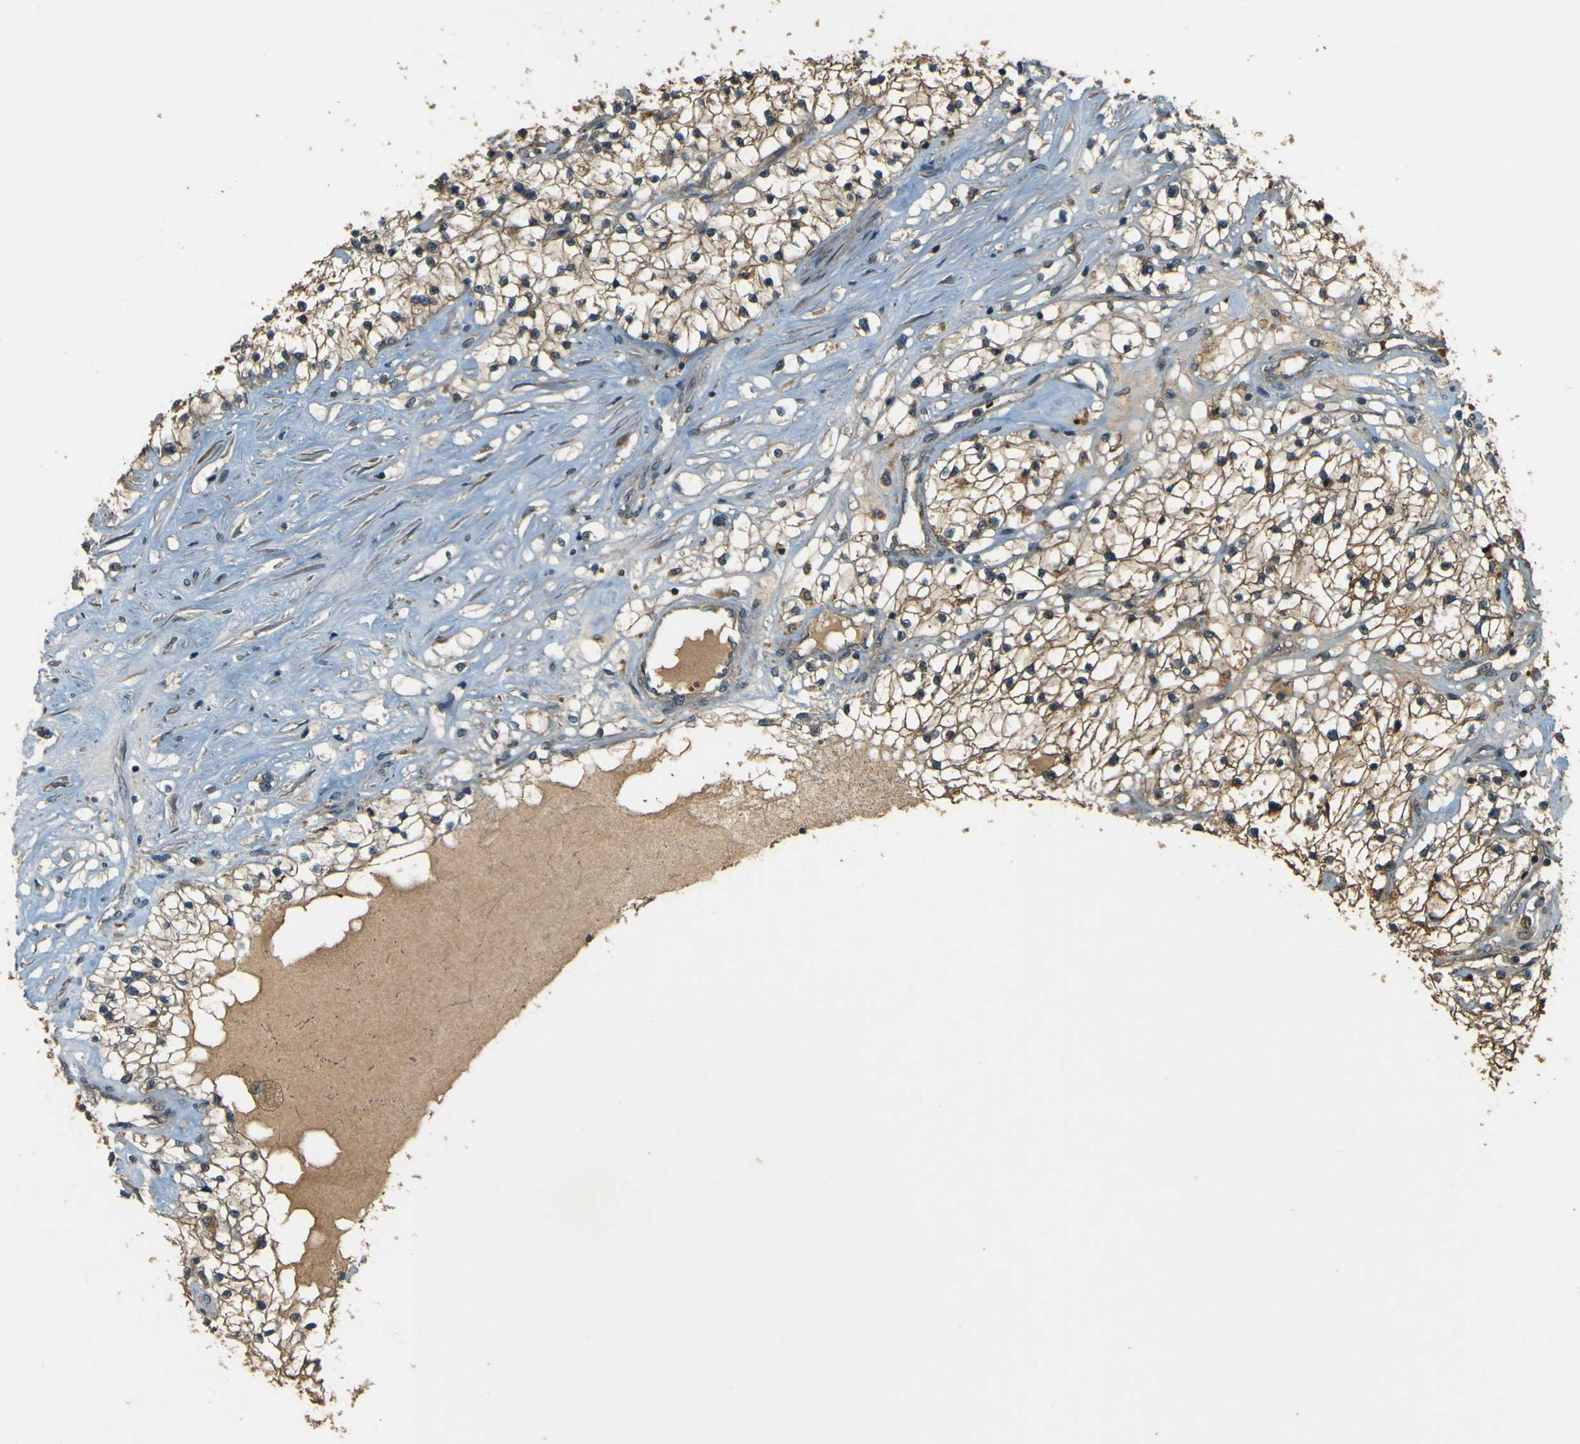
{"staining": {"intensity": "moderate", "quantity": ">75%", "location": "cytoplasmic/membranous"}, "tissue": "renal cancer", "cell_type": "Tumor cells", "image_type": "cancer", "snomed": [{"axis": "morphology", "description": "Adenocarcinoma, NOS"}, {"axis": "topography", "description": "Kidney"}], "caption": "Human renal adenocarcinoma stained with a protein marker displays moderate staining in tumor cells.", "gene": "MPDZ", "patient": {"sex": "male", "age": 68}}